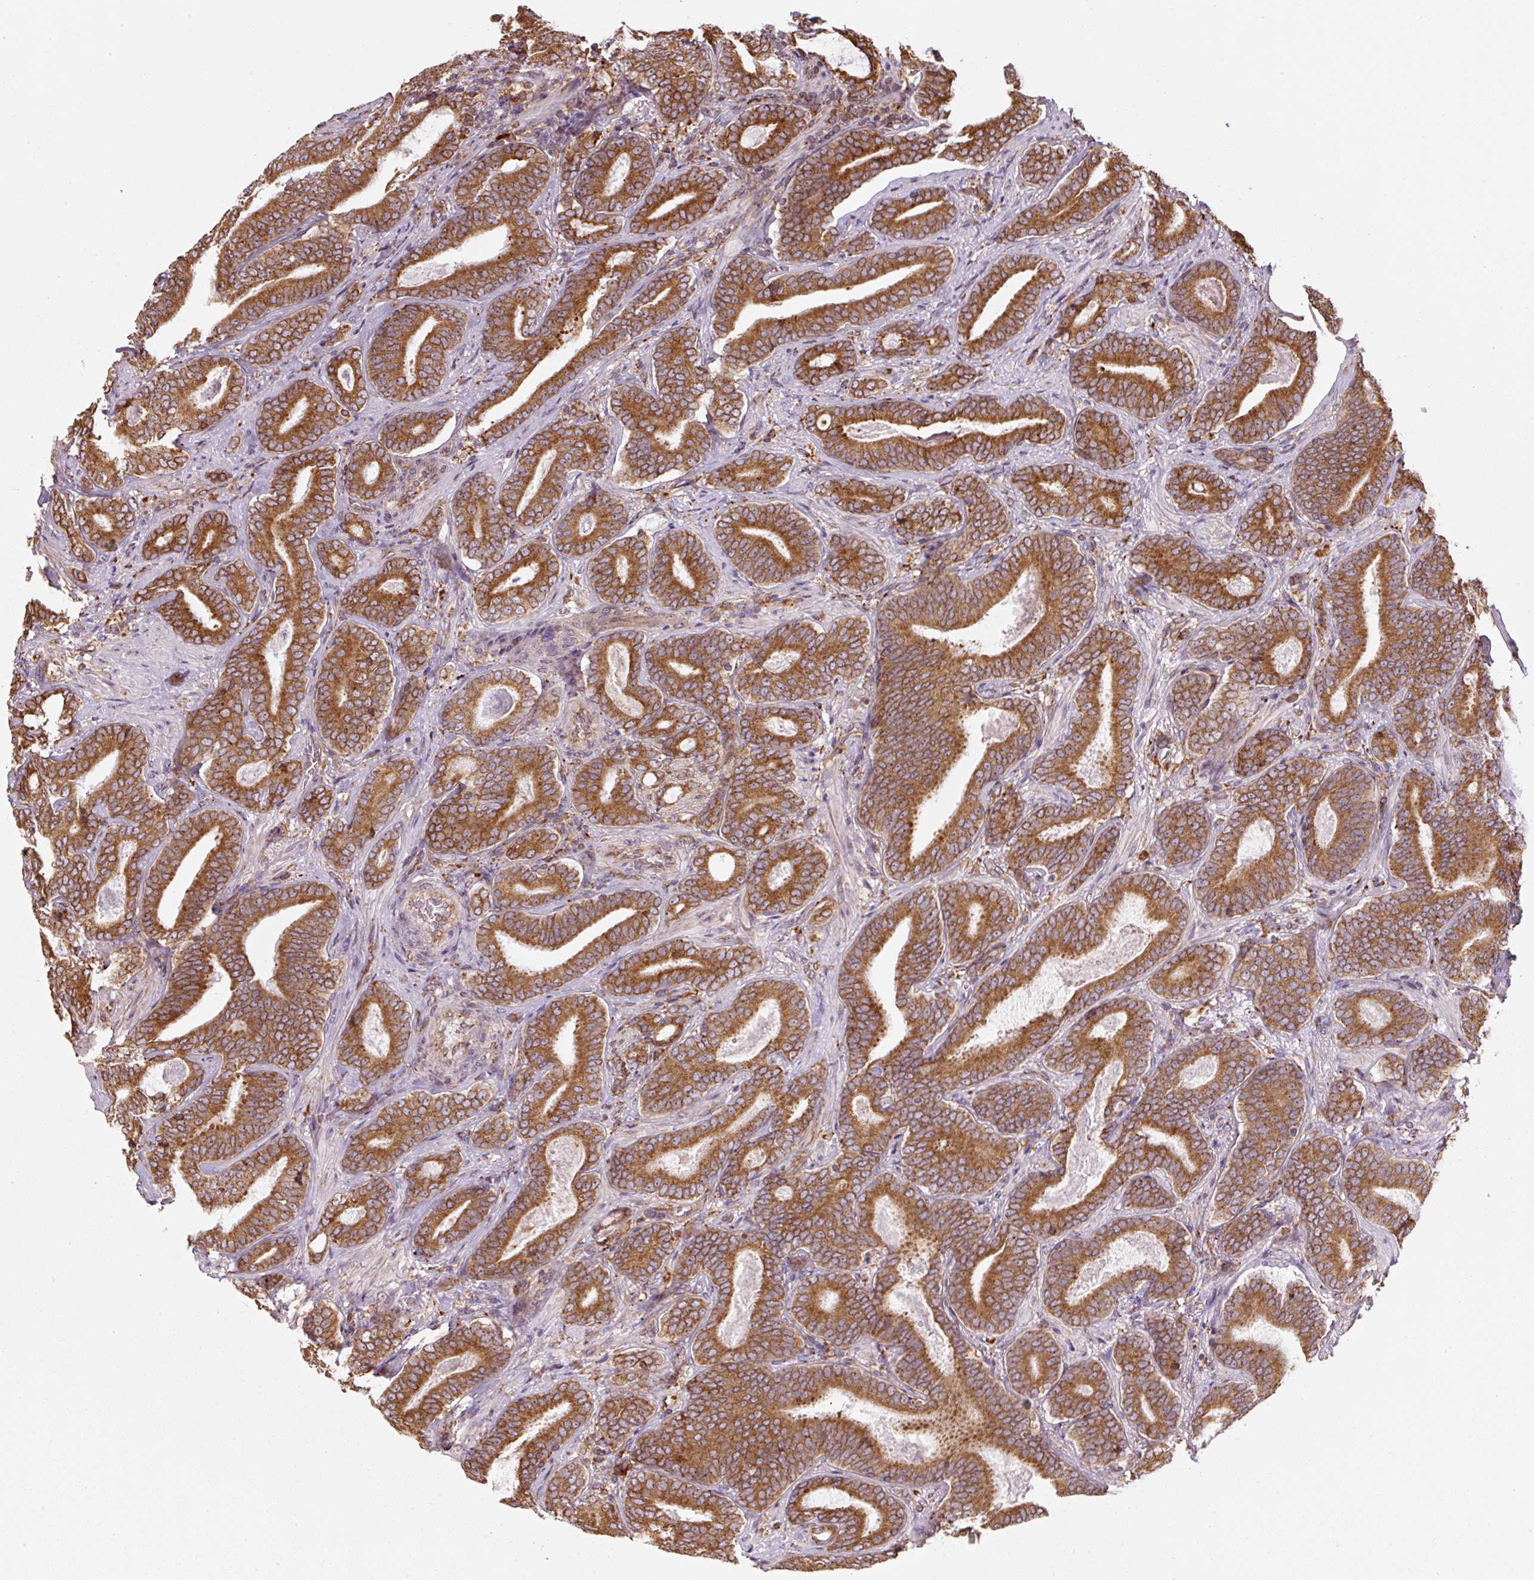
{"staining": {"intensity": "strong", "quantity": ">75%", "location": "cytoplasmic/membranous"}, "tissue": "prostate cancer", "cell_type": "Tumor cells", "image_type": "cancer", "snomed": [{"axis": "morphology", "description": "Adenocarcinoma, Low grade"}, {"axis": "topography", "description": "Prostate and seminal vesicle, NOS"}], "caption": "Immunohistochemistry (IHC) photomicrograph of prostate low-grade adenocarcinoma stained for a protein (brown), which demonstrates high levels of strong cytoplasmic/membranous positivity in about >75% of tumor cells.", "gene": "PRKCSH", "patient": {"sex": "male", "age": 61}}